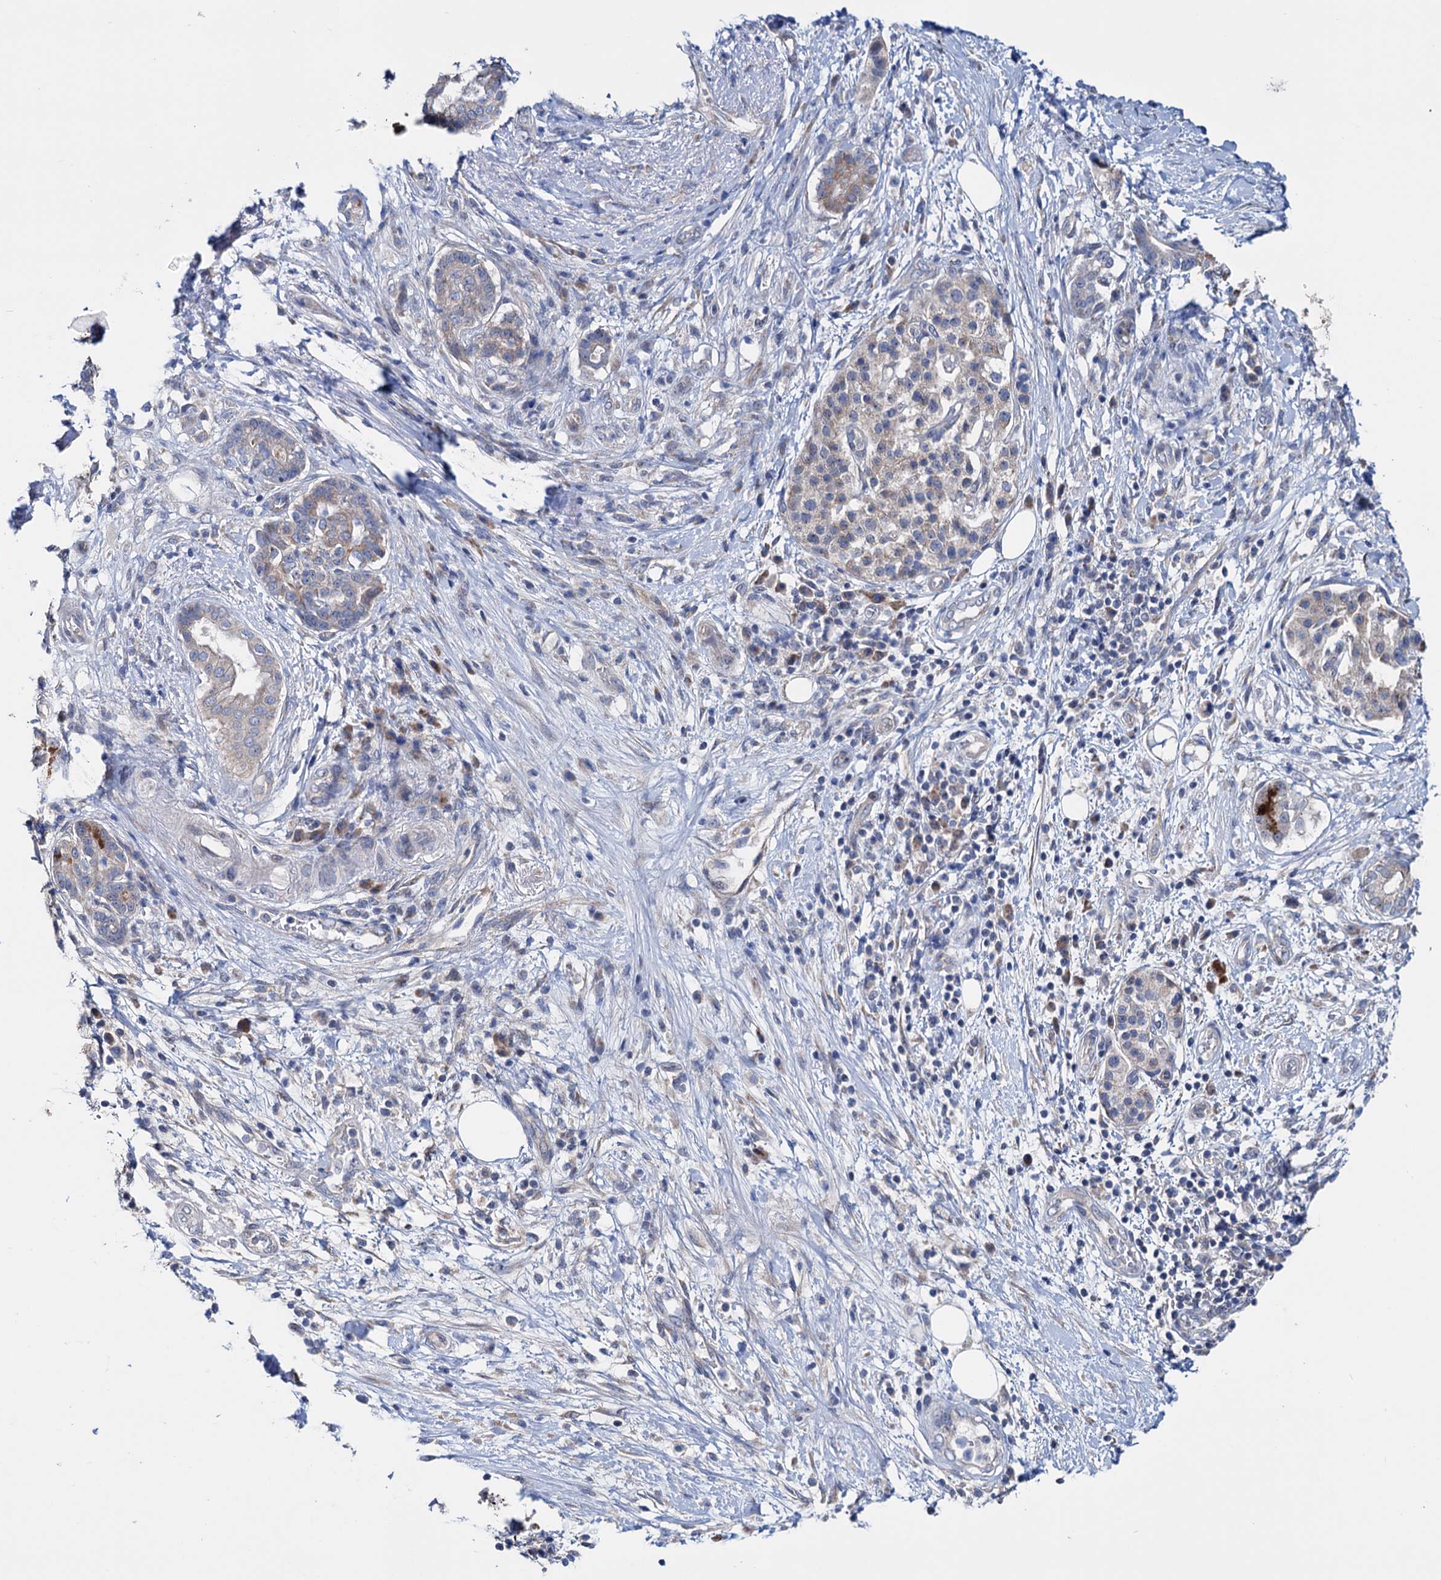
{"staining": {"intensity": "weak", "quantity": "<25%", "location": "cytoplasmic/membranous"}, "tissue": "pancreatic cancer", "cell_type": "Tumor cells", "image_type": "cancer", "snomed": [{"axis": "morphology", "description": "Adenocarcinoma, NOS"}, {"axis": "topography", "description": "Pancreas"}], "caption": "Tumor cells are negative for brown protein staining in pancreatic cancer (adenocarcinoma). Nuclei are stained in blue.", "gene": "EYA4", "patient": {"sex": "female", "age": 73}}